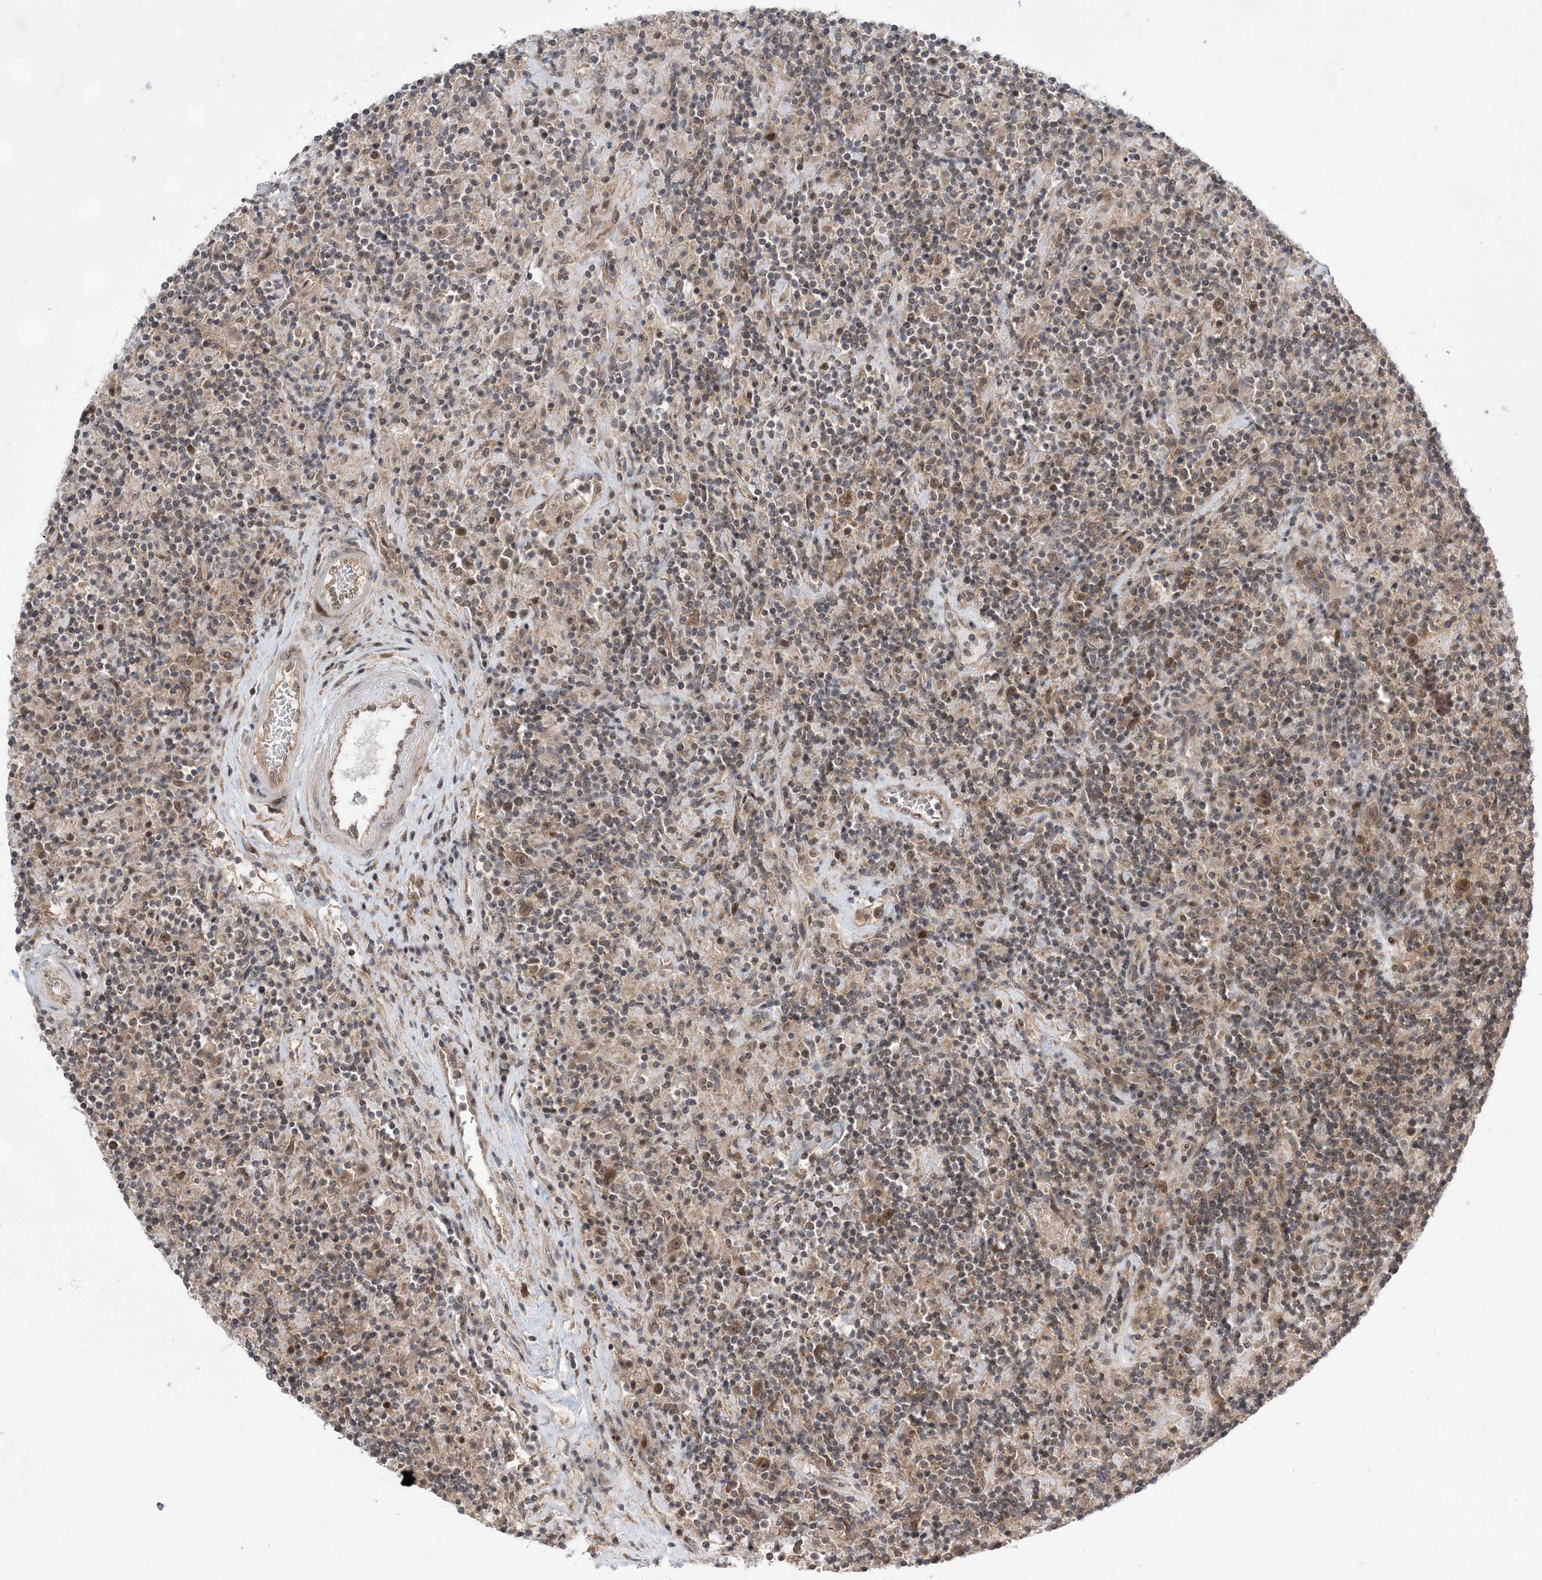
{"staining": {"intensity": "moderate", "quantity": ">75%", "location": "cytoplasmic/membranous"}, "tissue": "lymphoma", "cell_type": "Tumor cells", "image_type": "cancer", "snomed": [{"axis": "morphology", "description": "Hodgkin's disease, NOS"}, {"axis": "topography", "description": "Lymph node"}], "caption": "Hodgkin's disease tissue demonstrates moderate cytoplasmic/membranous staining in approximately >75% of tumor cells, visualized by immunohistochemistry.", "gene": "ANAPC15", "patient": {"sex": "male", "age": 70}}